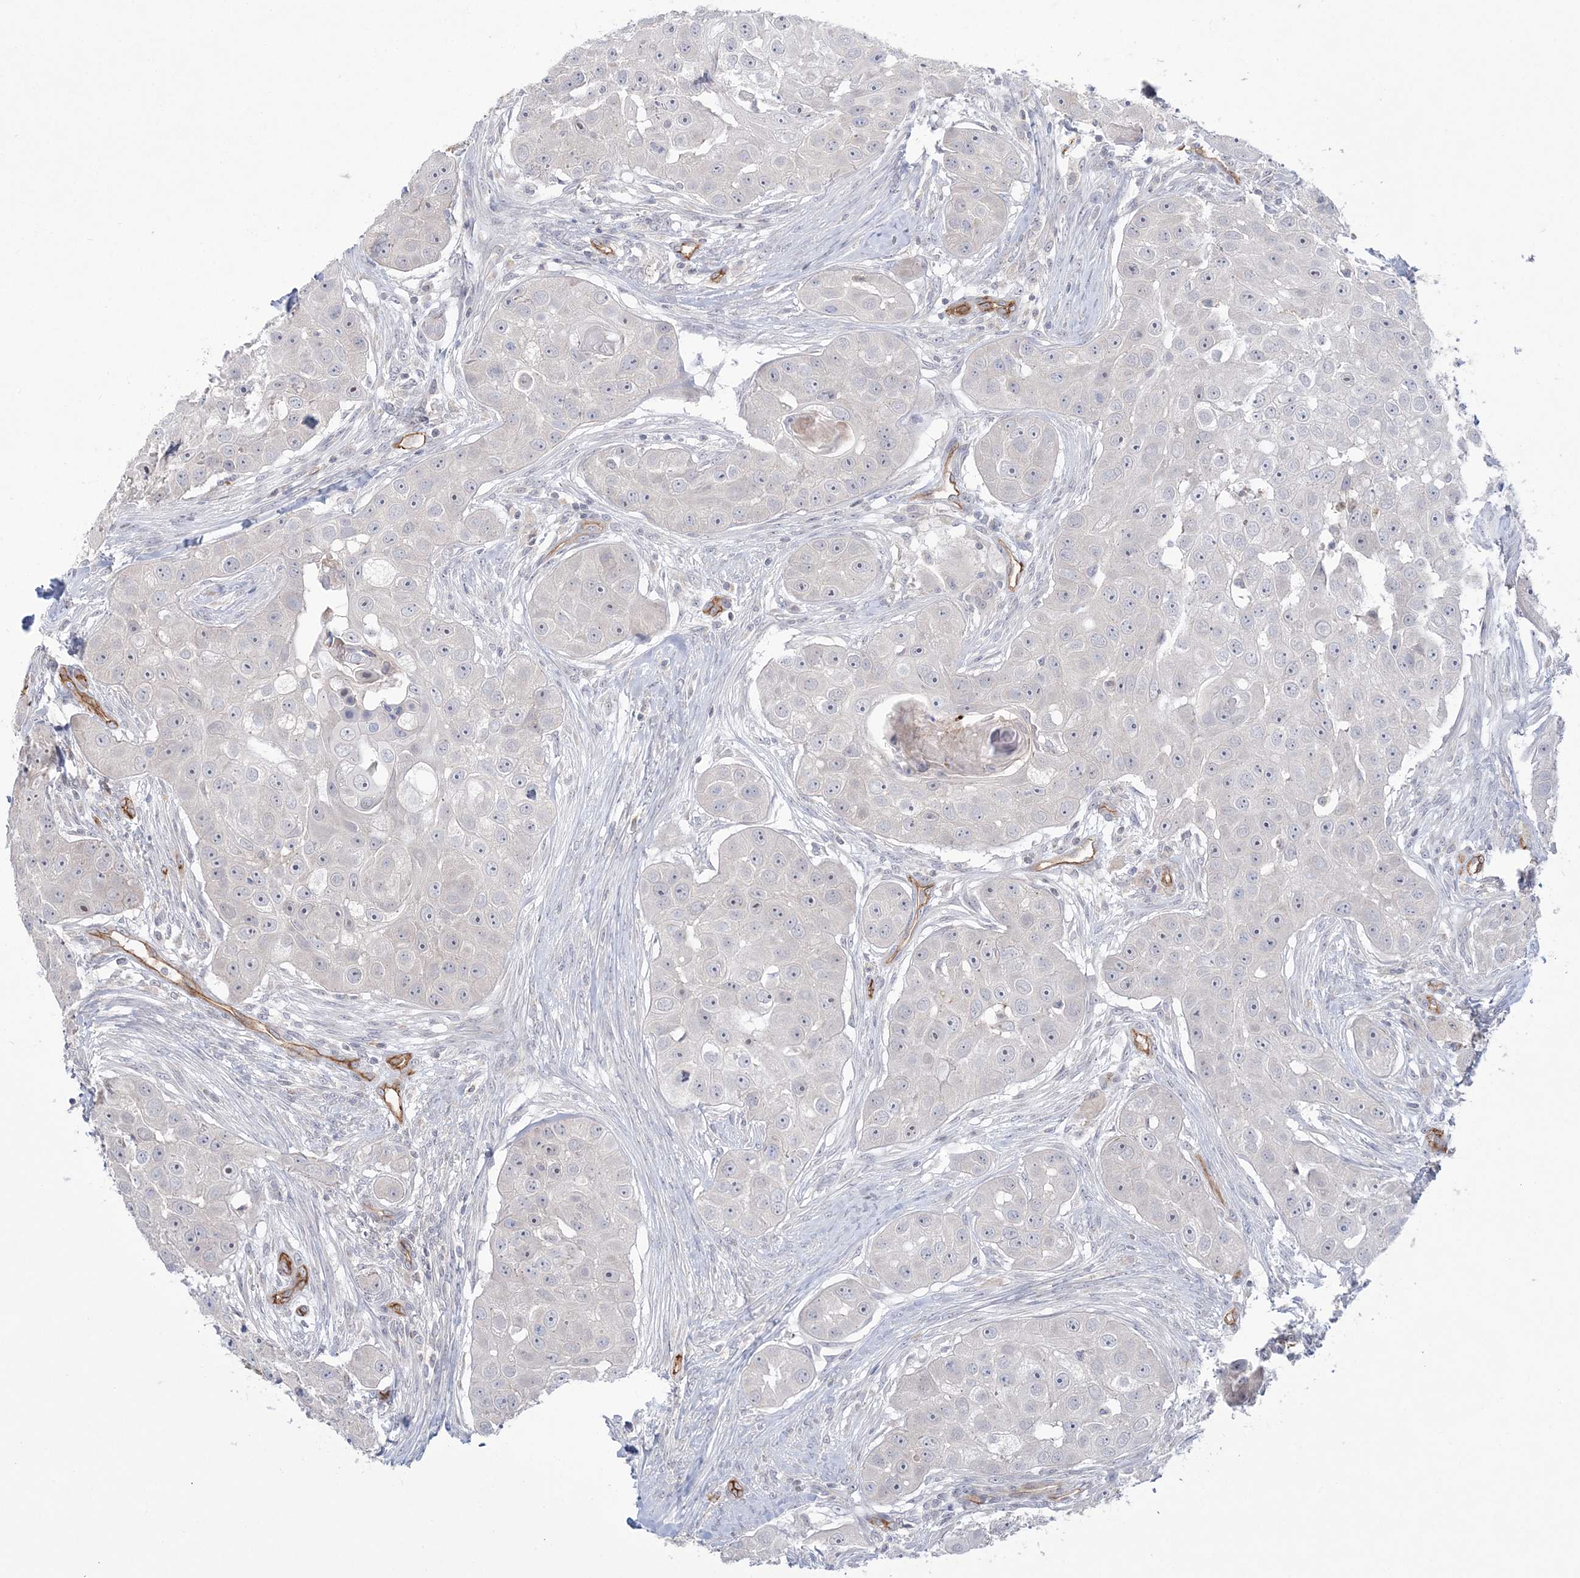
{"staining": {"intensity": "negative", "quantity": "none", "location": "none"}, "tissue": "head and neck cancer", "cell_type": "Tumor cells", "image_type": "cancer", "snomed": [{"axis": "morphology", "description": "Normal tissue, NOS"}, {"axis": "morphology", "description": "Squamous cell carcinoma, NOS"}, {"axis": "topography", "description": "Skeletal muscle"}, {"axis": "topography", "description": "Head-Neck"}], "caption": "High magnification brightfield microscopy of head and neck squamous cell carcinoma stained with DAB (brown) and counterstained with hematoxylin (blue): tumor cells show no significant staining. The staining is performed using DAB (3,3'-diaminobenzidine) brown chromogen with nuclei counter-stained in using hematoxylin.", "gene": "FARSB", "patient": {"sex": "male", "age": 51}}